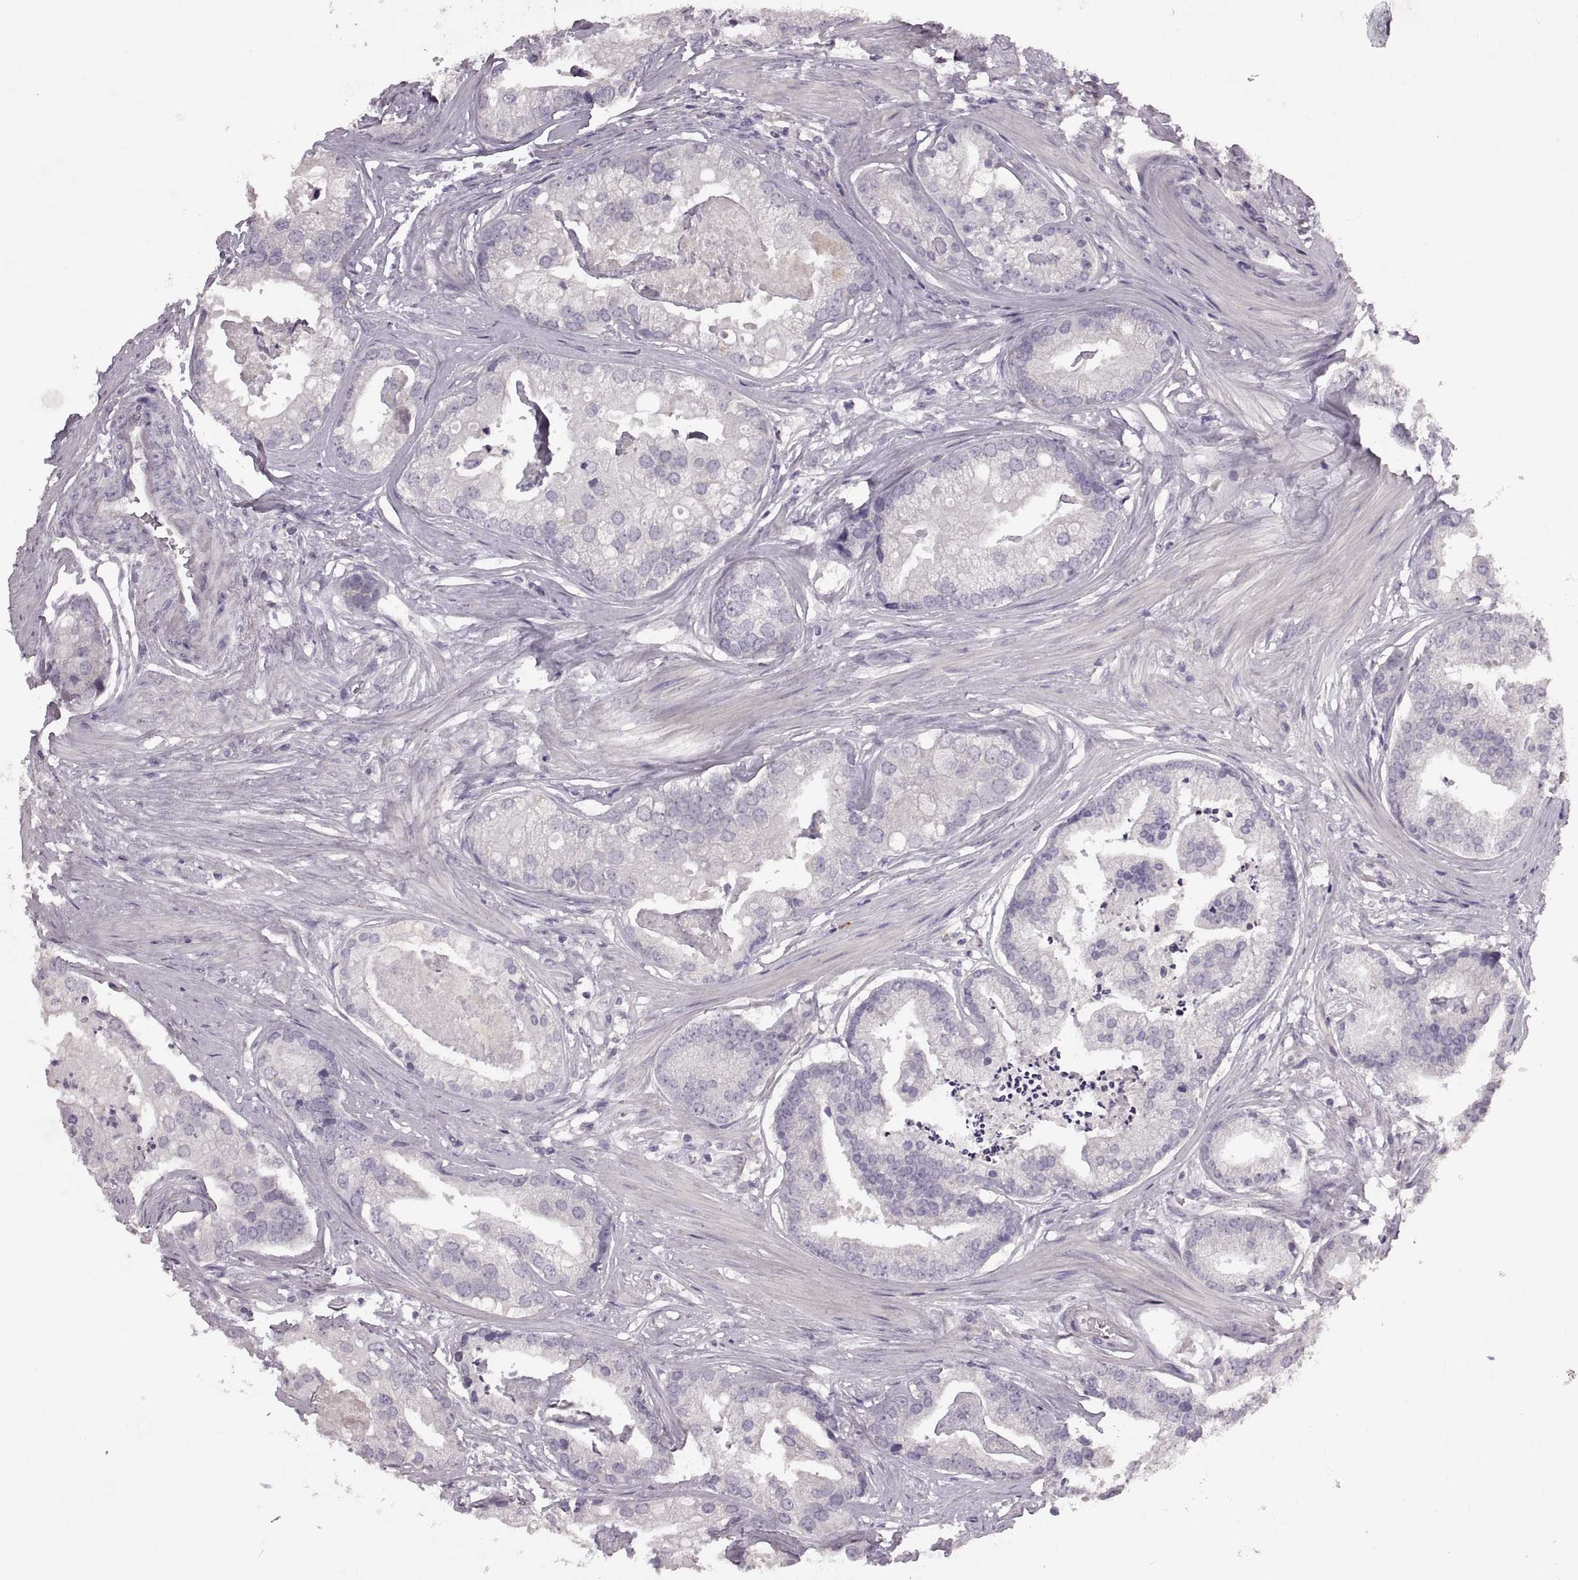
{"staining": {"intensity": "negative", "quantity": "none", "location": "none"}, "tissue": "prostate cancer", "cell_type": "Tumor cells", "image_type": "cancer", "snomed": [{"axis": "morphology", "description": "Adenocarcinoma, NOS"}, {"axis": "topography", "description": "Prostate and seminal vesicle, NOS"}, {"axis": "topography", "description": "Prostate"}], "caption": "An image of prostate cancer (adenocarcinoma) stained for a protein reveals no brown staining in tumor cells. (Immunohistochemistry, brightfield microscopy, high magnification).", "gene": "WFDC8", "patient": {"sex": "male", "age": 44}}